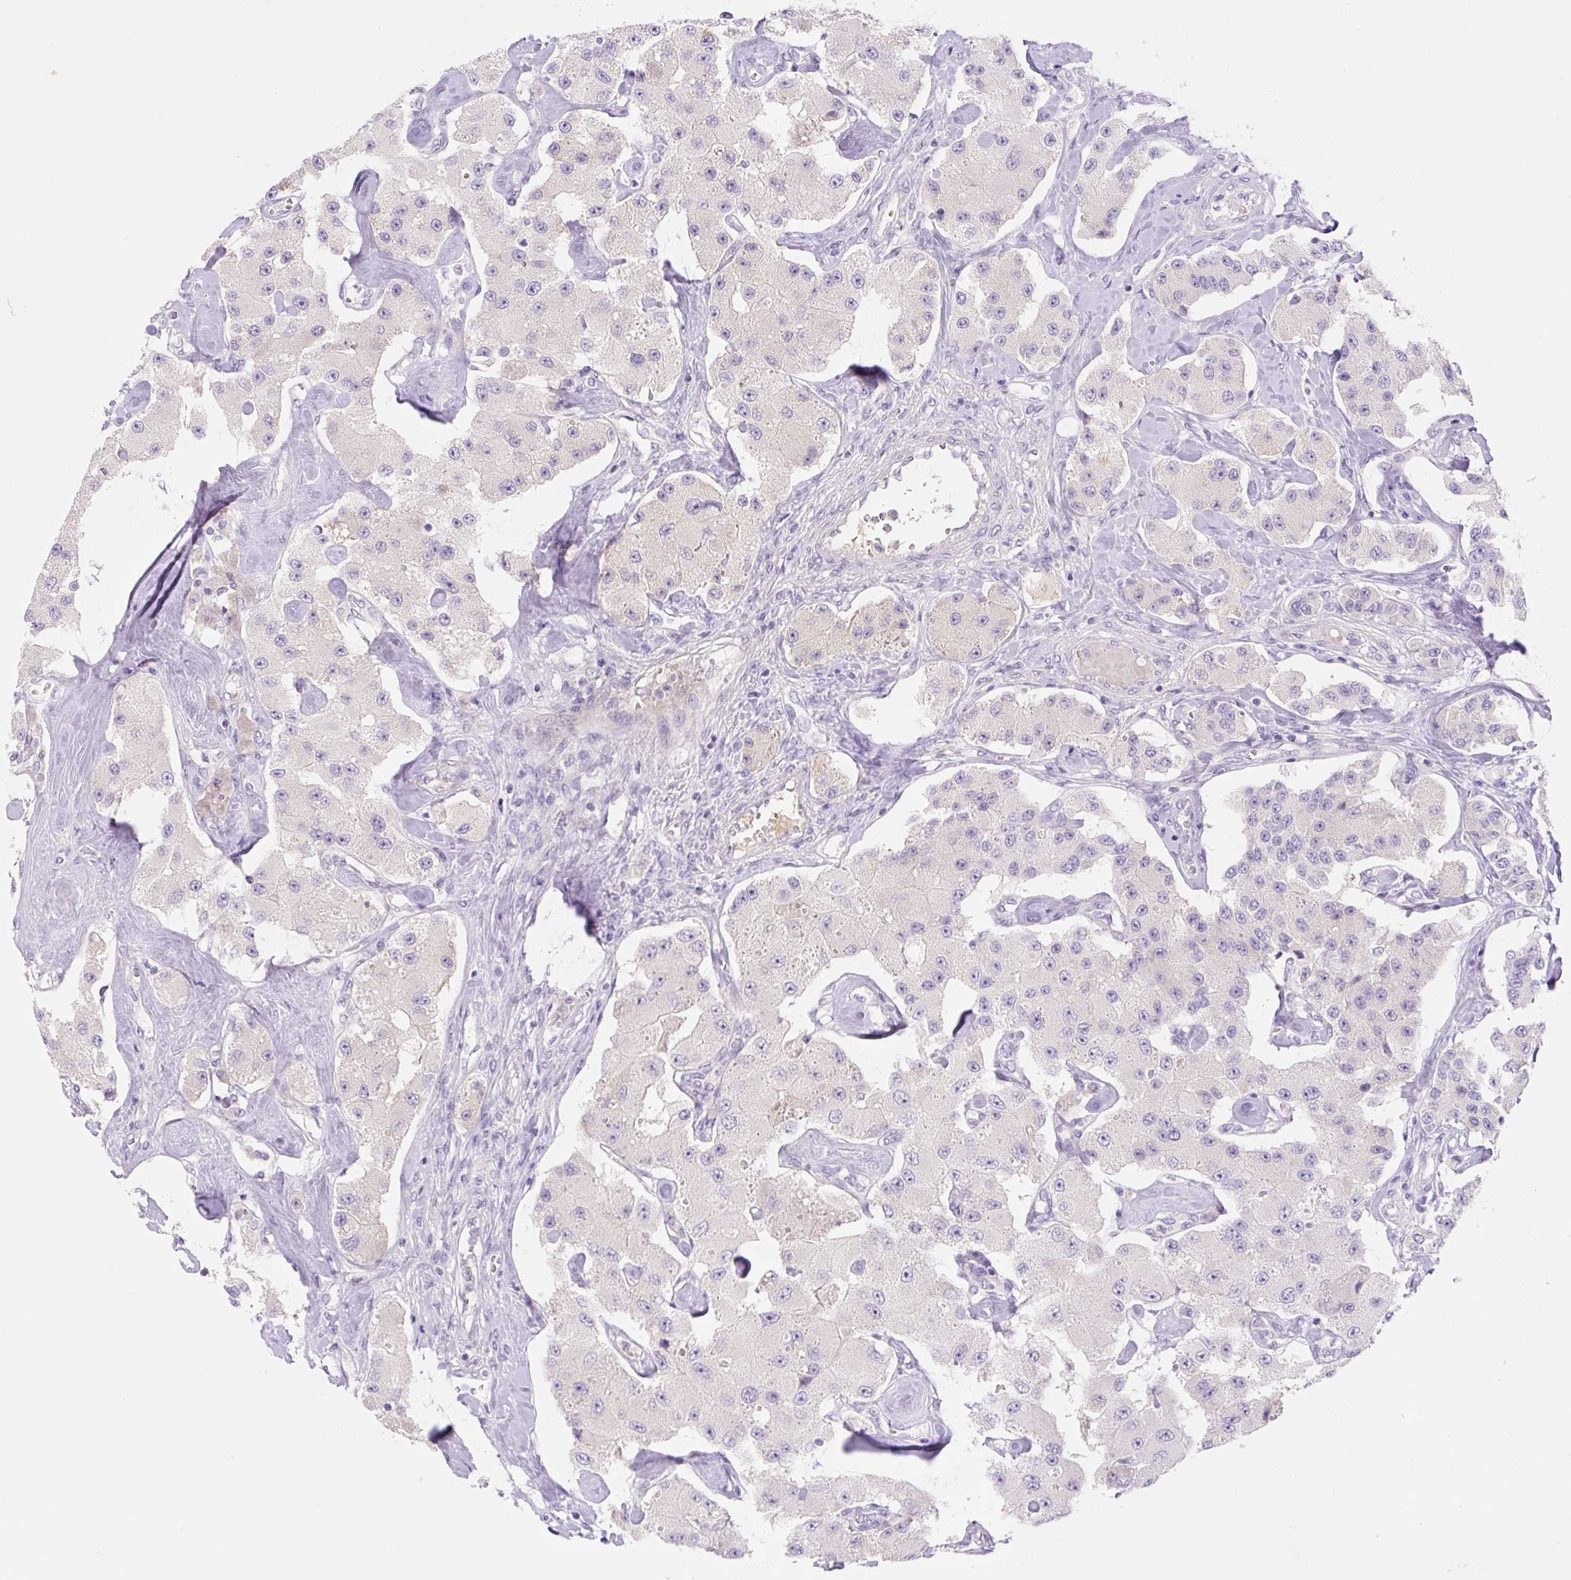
{"staining": {"intensity": "negative", "quantity": "none", "location": "none"}, "tissue": "carcinoid", "cell_type": "Tumor cells", "image_type": "cancer", "snomed": [{"axis": "morphology", "description": "Carcinoid, malignant, NOS"}, {"axis": "topography", "description": "Pancreas"}], "caption": "High magnification brightfield microscopy of carcinoid stained with DAB (3,3'-diaminobenzidine) (brown) and counterstained with hematoxylin (blue): tumor cells show no significant expression.", "gene": "DENND5A", "patient": {"sex": "male", "age": 41}}